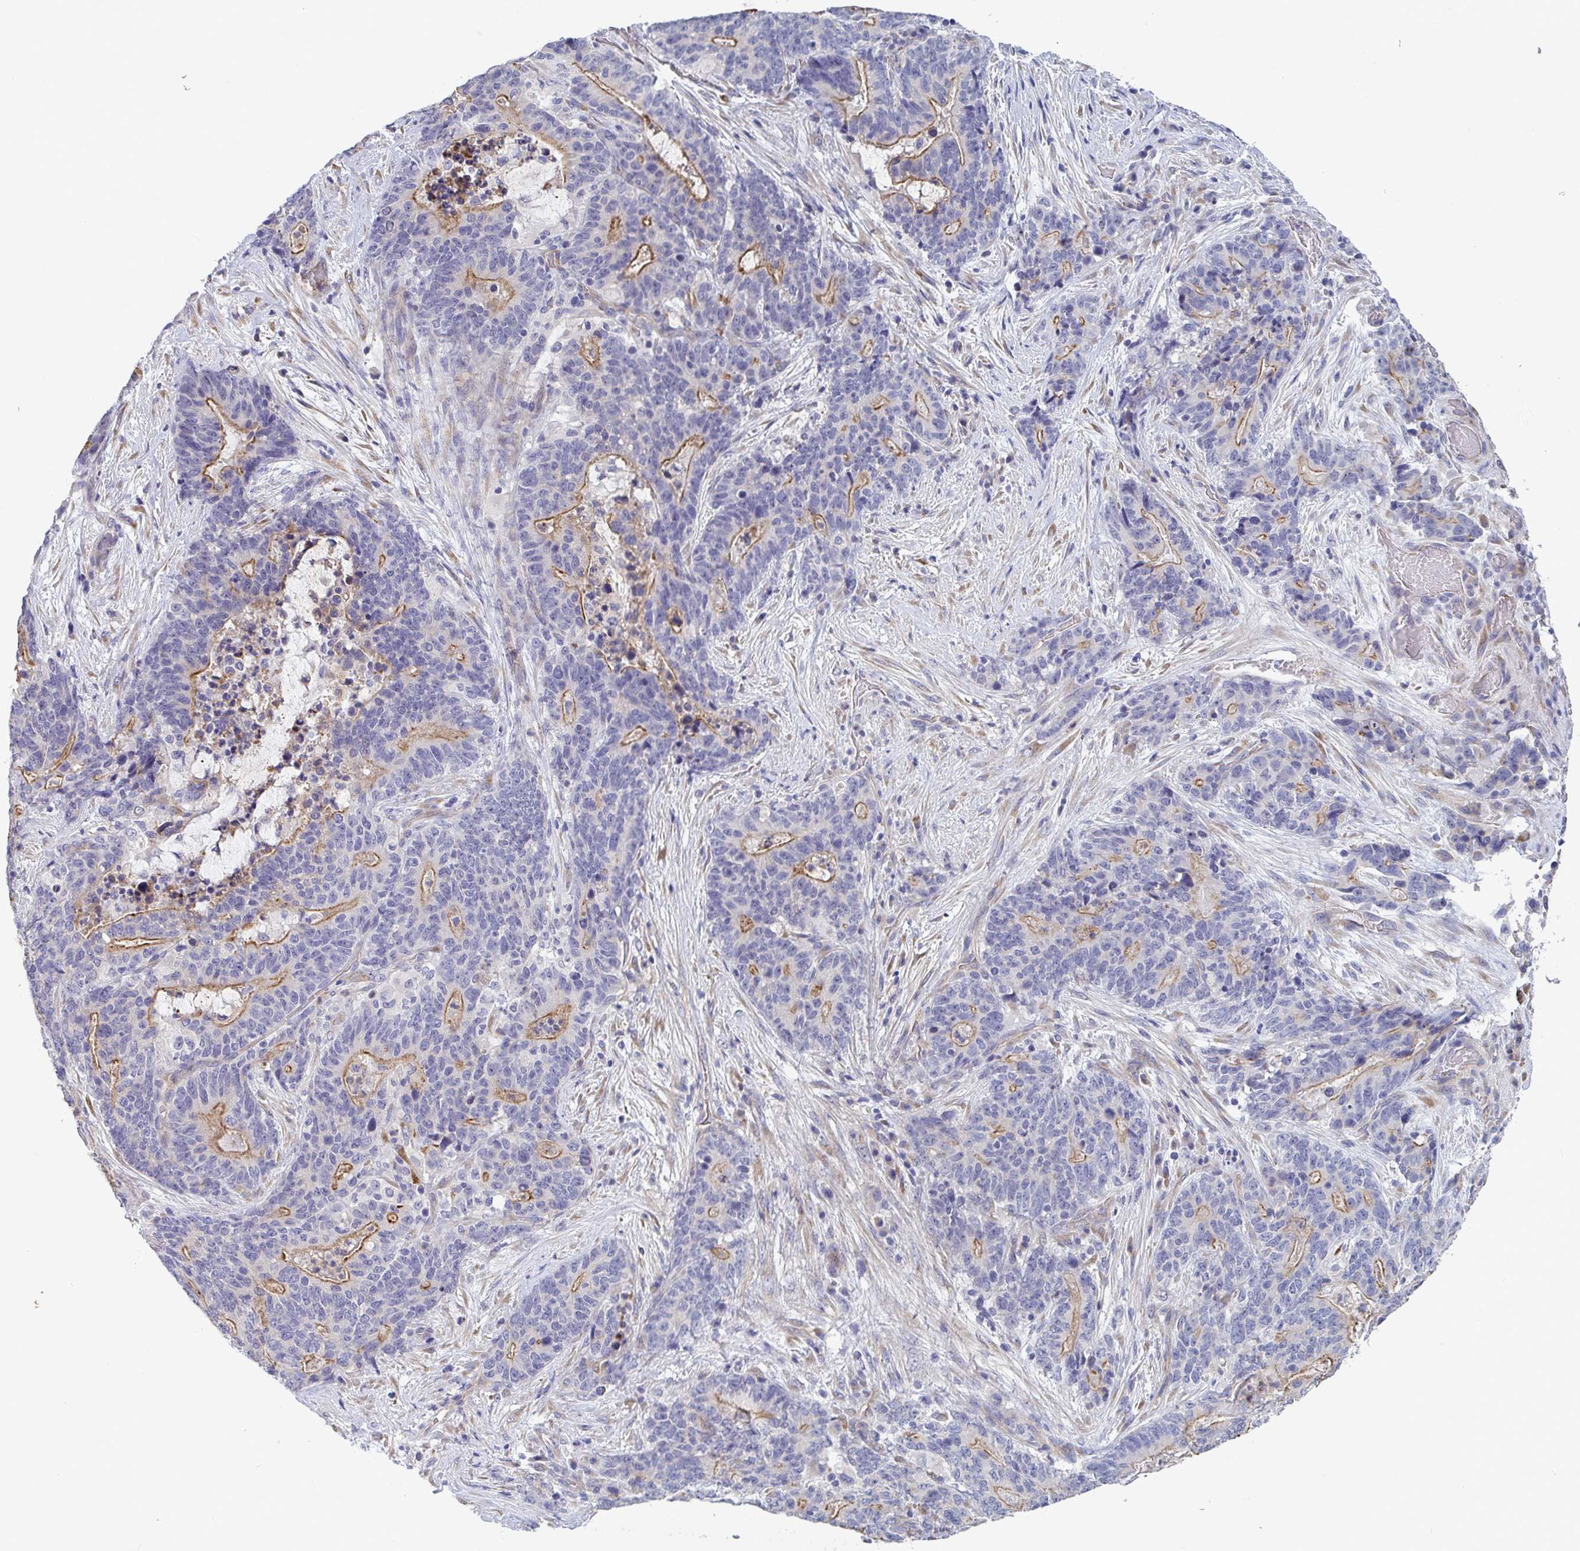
{"staining": {"intensity": "moderate", "quantity": "25%-75%", "location": "cytoplasmic/membranous"}, "tissue": "stomach cancer", "cell_type": "Tumor cells", "image_type": "cancer", "snomed": [{"axis": "morphology", "description": "Normal tissue, NOS"}, {"axis": "morphology", "description": "Adenocarcinoma, NOS"}, {"axis": "topography", "description": "Stomach"}], "caption": "An immunohistochemistry (IHC) histopathology image of neoplastic tissue is shown. Protein staining in brown shows moderate cytoplasmic/membranous positivity in stomach cancer (adenocarcinoma) within tumor cells. (DAB = brown stain, brightfield microscopy at high magnification).", "gene": "ST14", "patient": {"sex": "female", "age": 64}}